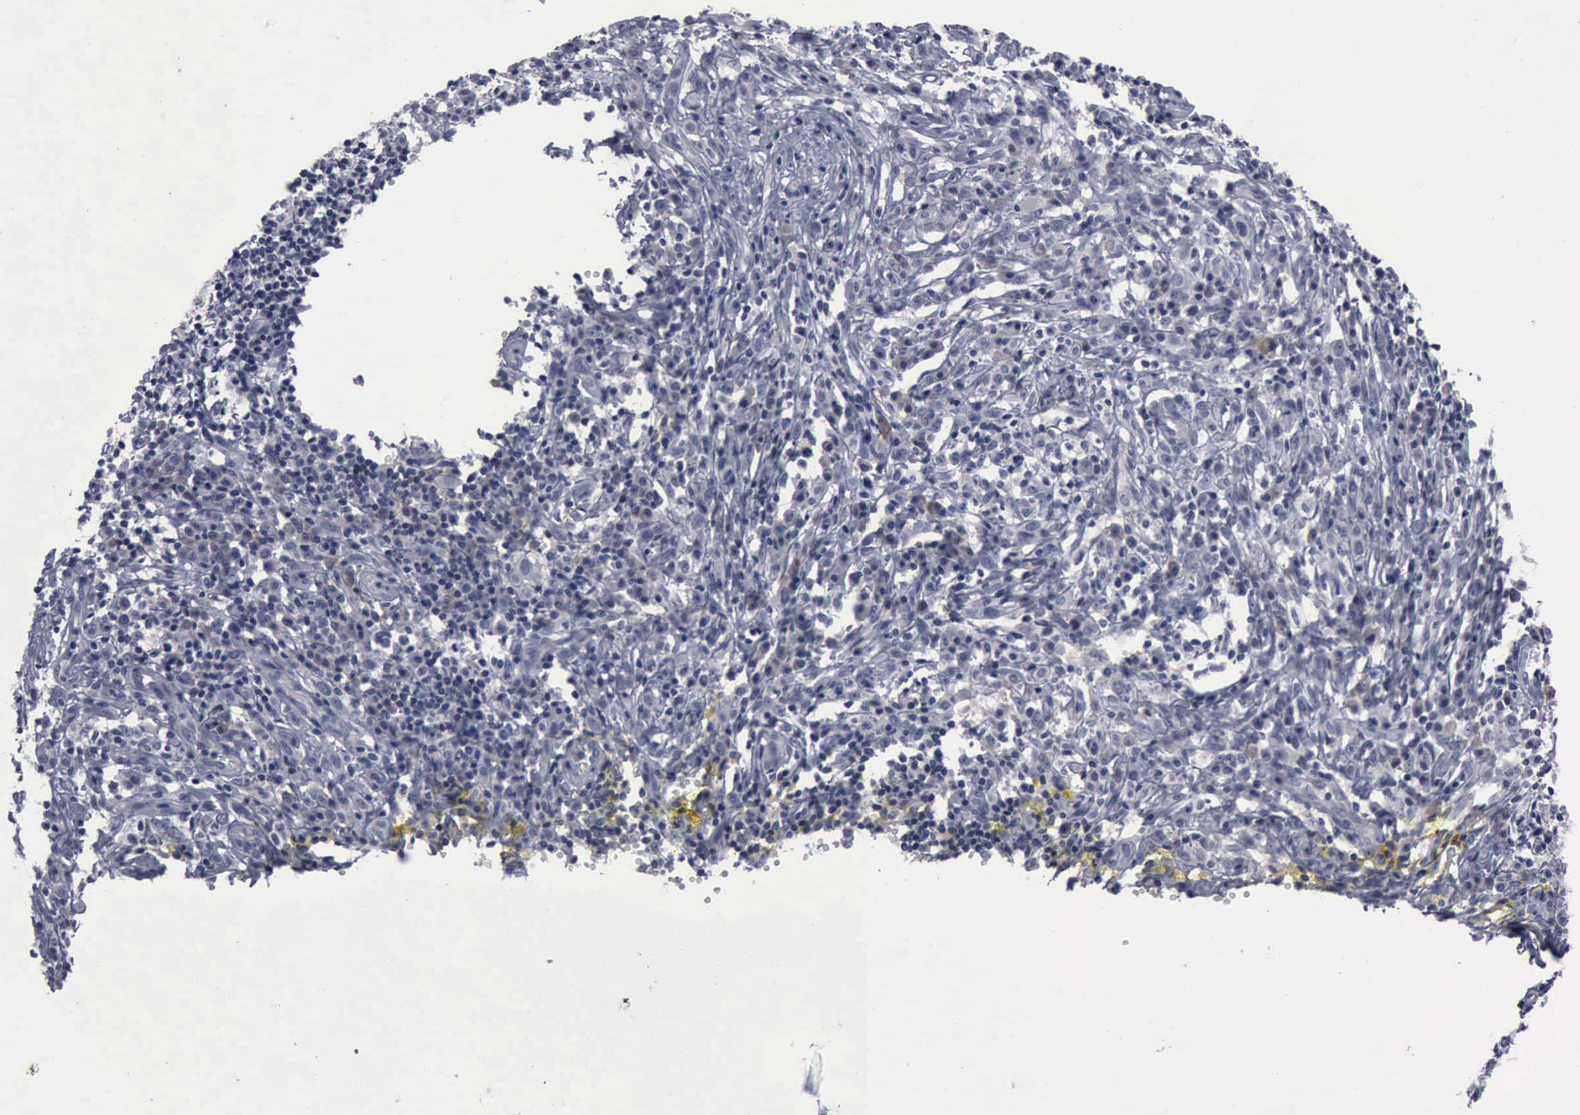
{"staining": {"intensity": "negative", "quantity": "none", "location": "none"}, "tissue": "melanoma", "cell_type": "Tumor cells", "image_type": "cancer", "snomed": [{"axis": "morphology", "description": "Malignant melanoma, NOS"}, {"axis": "topography", "description": "Skin"}], "caption": "Malignant melanoma was stained to show a protein in brown. There is no significant staining in tumor cells.", "gene": "MYO18B", "patient": {"sex": "female", "age": 52}}